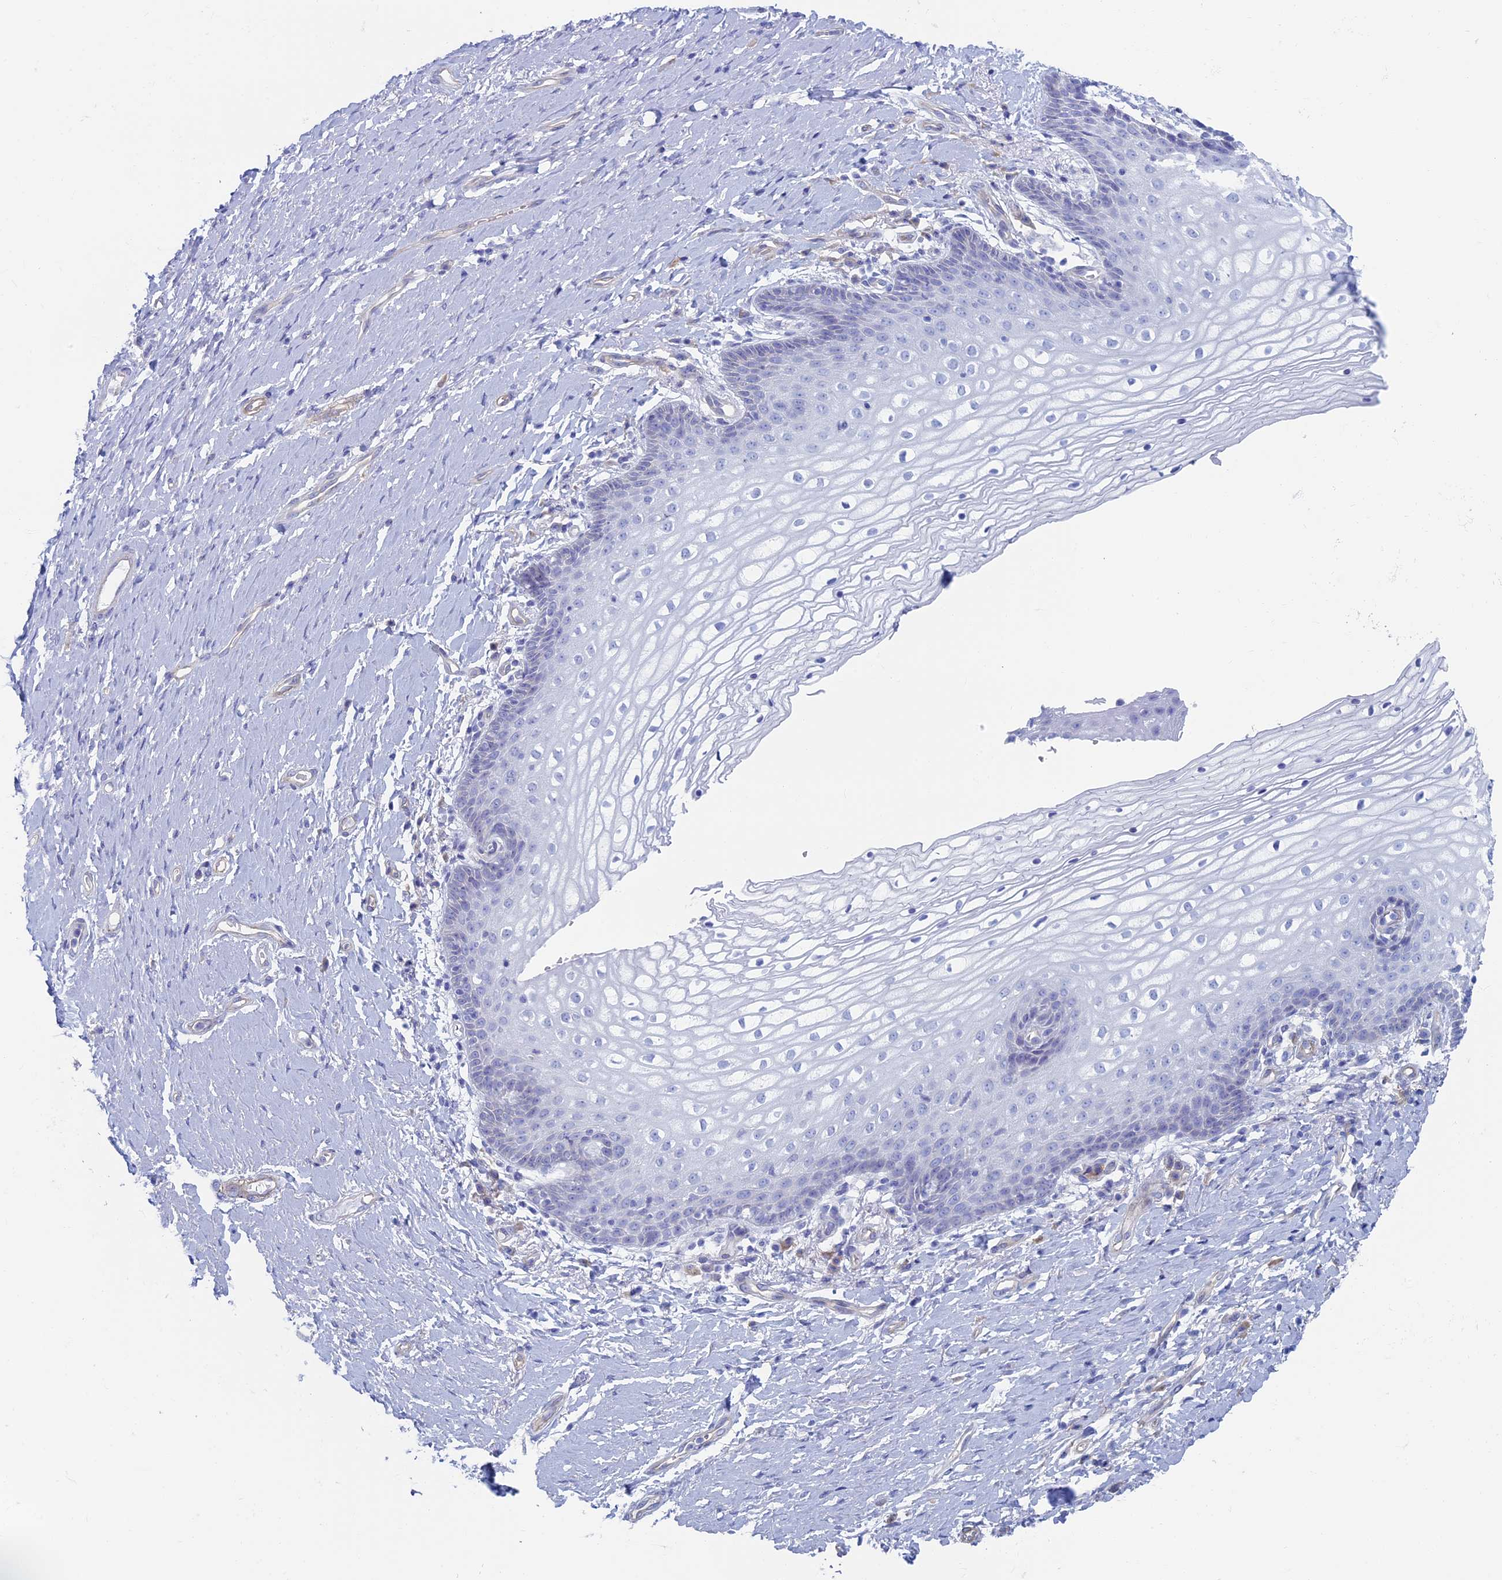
{"staining": {"intensity": "negative", "quantity": "none", "location": "none"}, "tissue": "vagina", "cell_type": "Squamous epithelial cells", "image_type": "normal", "snomed": [{"axis": "morphology", "description": "Normal tissue, NOS"}, {"axis": "topography", "description": "Vagina"}], "caption": "The immunohistochemistry micrograph has no significant staining in squamous epithelial cells of vagina.", "gene": "MAGEB6", "patient": {"sex": "female", "age": 60}}